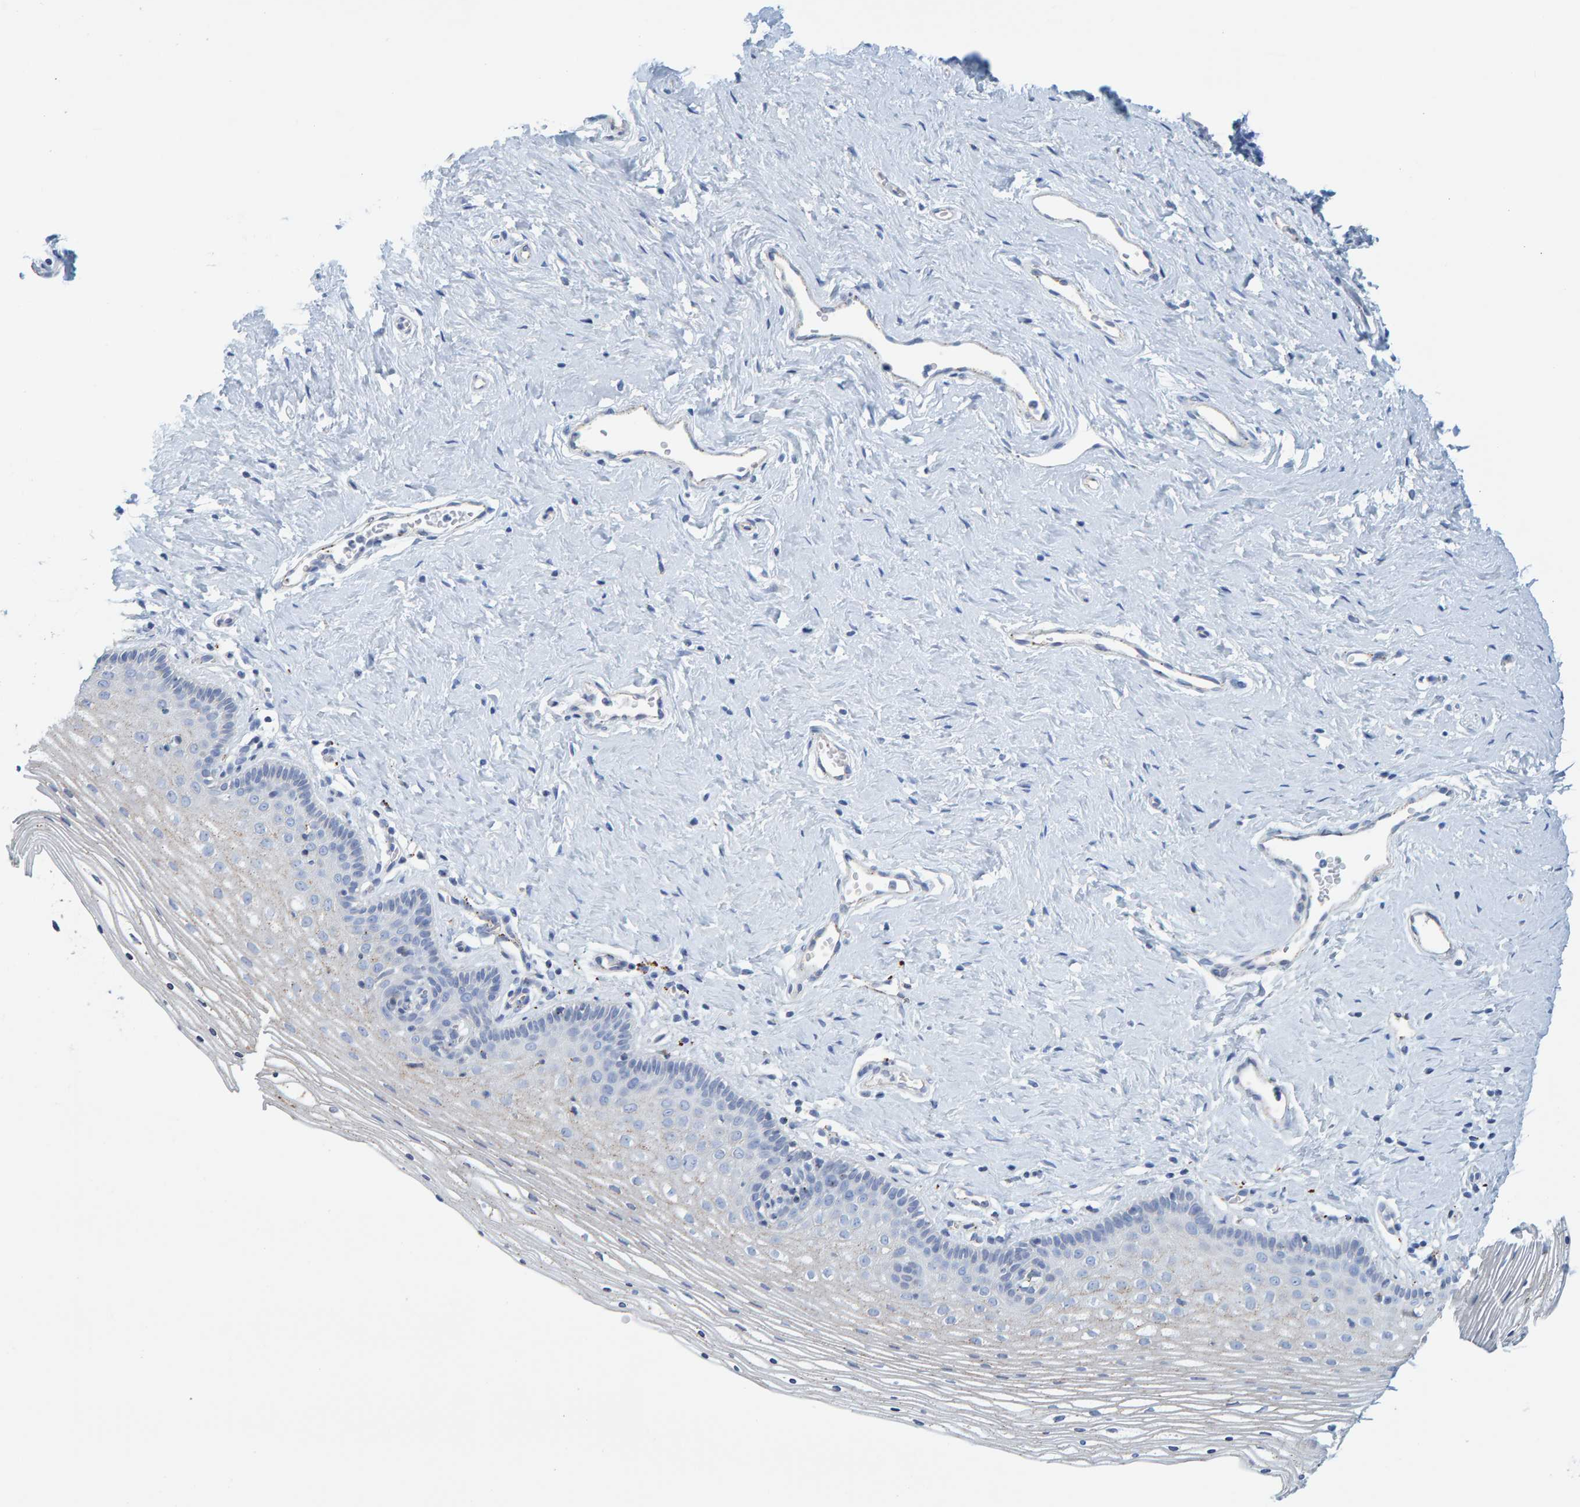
{"staining": {"intensity": "negative", "quantity": "none", "location": "none"}, "tissue": "vagina", "cell_type": "Squamous epithelial cells", "image_type": "normal", "snomed": [{"axis": "morphology", "description": "Normal tissue, NOS"}, {"axis": "topography", "description": "Vagina"}], "caption": "High power microscopy micrograph of an immunohistochemistry (IHC) micrograph of benign vagina, revealing no significant positivity in squamous epithelial cells.", "gene": "BIN3", "patient": {"sex": "female", "age": 32}}